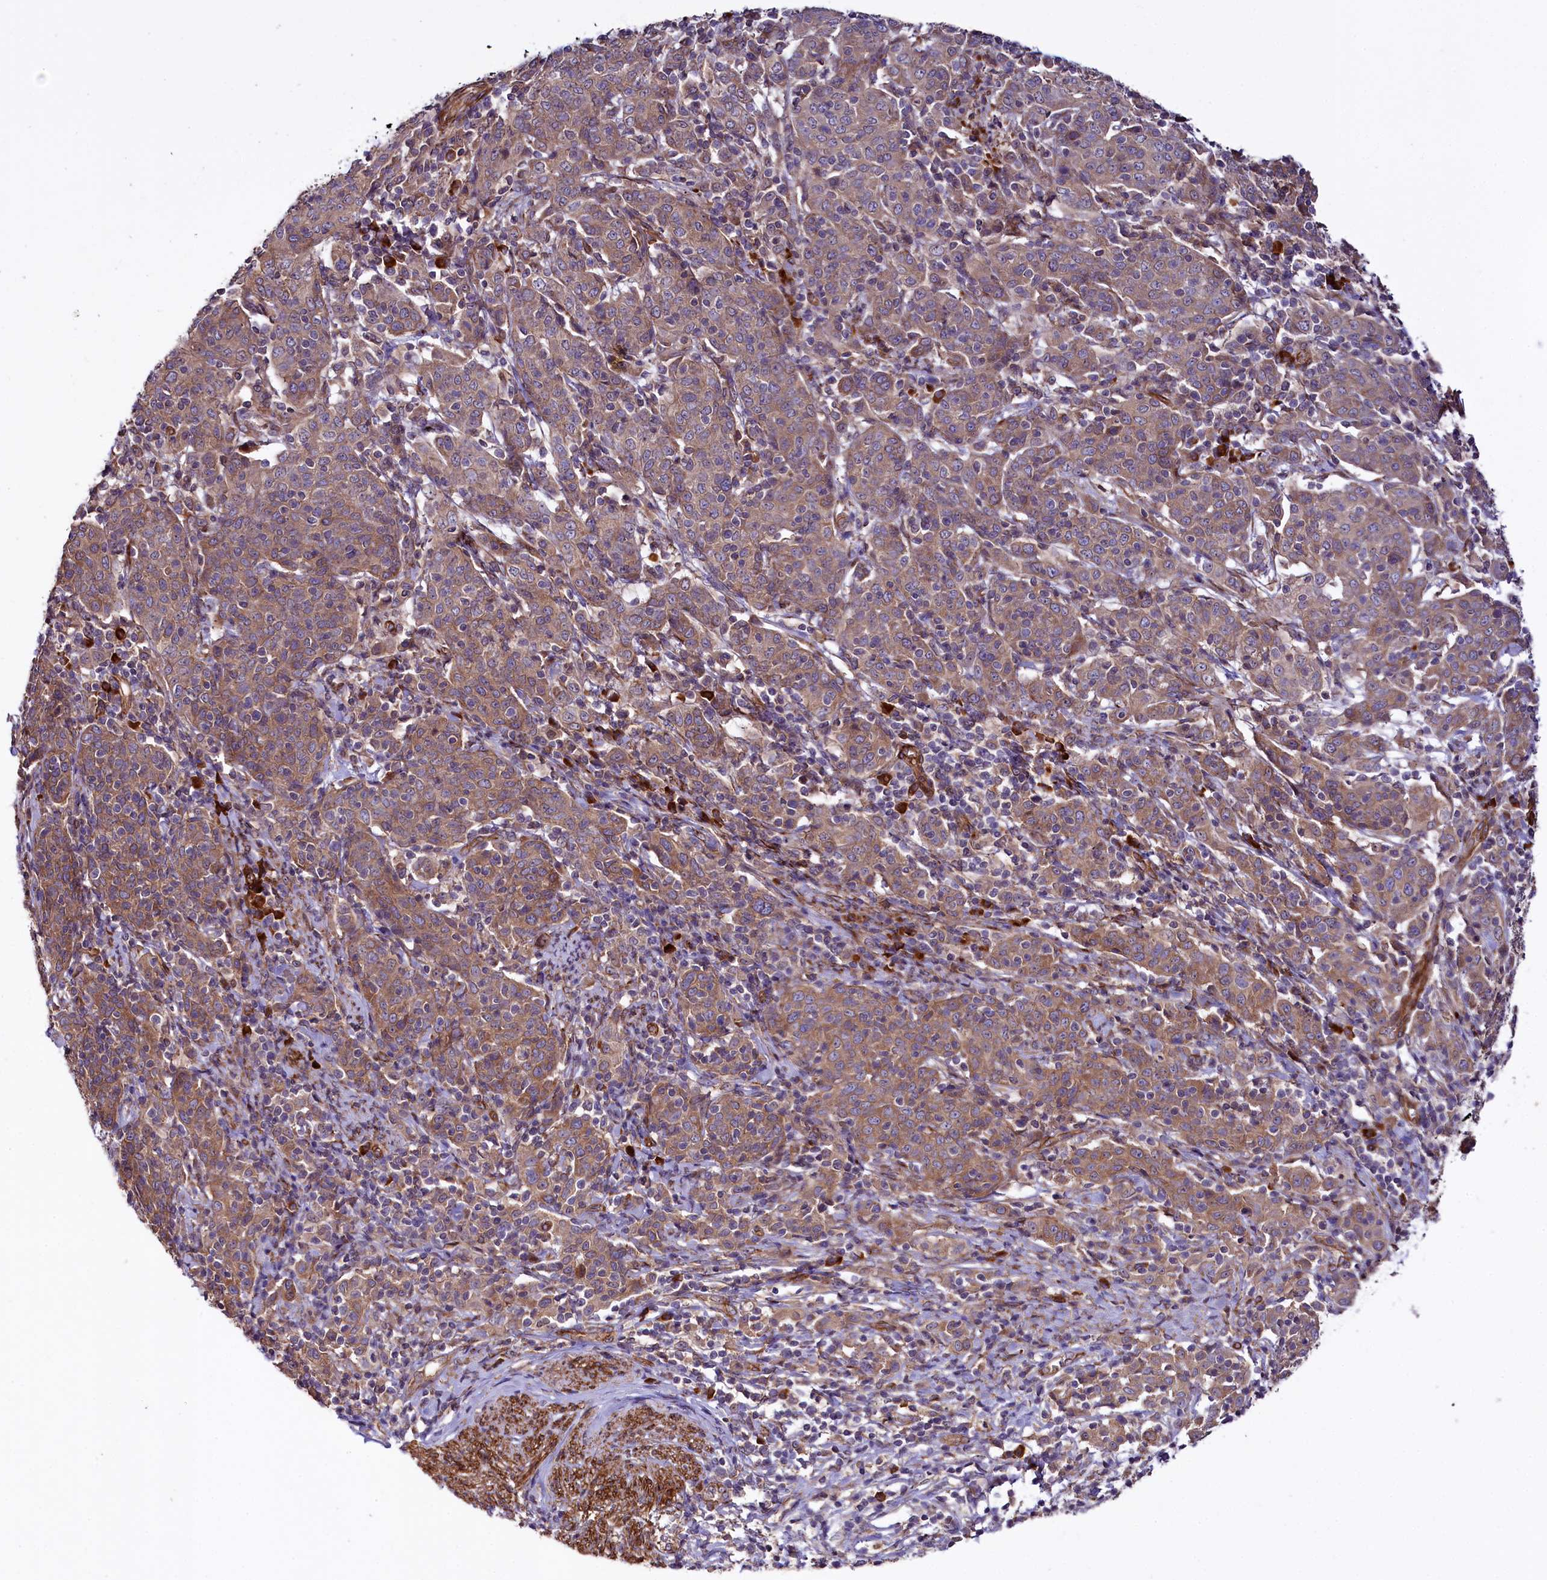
{"staining": {"intensity": "moderate", "quantity": ">75%", "location": "cytoplasmic/membranous"}, "tissue": "cervical cancer", "cell_type": "Tumor cells", "image_type": "cancer", "snomed": [{"axis": "morphology", "description": "Squamous cell carcinoma, NOS"}, {"axis": "topography", "description": "Cervix"}], "caption": "Approximately >75% of tumor cells in human squamous cell carcinoma (cervical) display moderate cytoplasmic/membranous protein expression as visualized by brown immunohistochemical staining.", "gene": "SPATS2", "patient": {"sex": "female", "age": 67}}